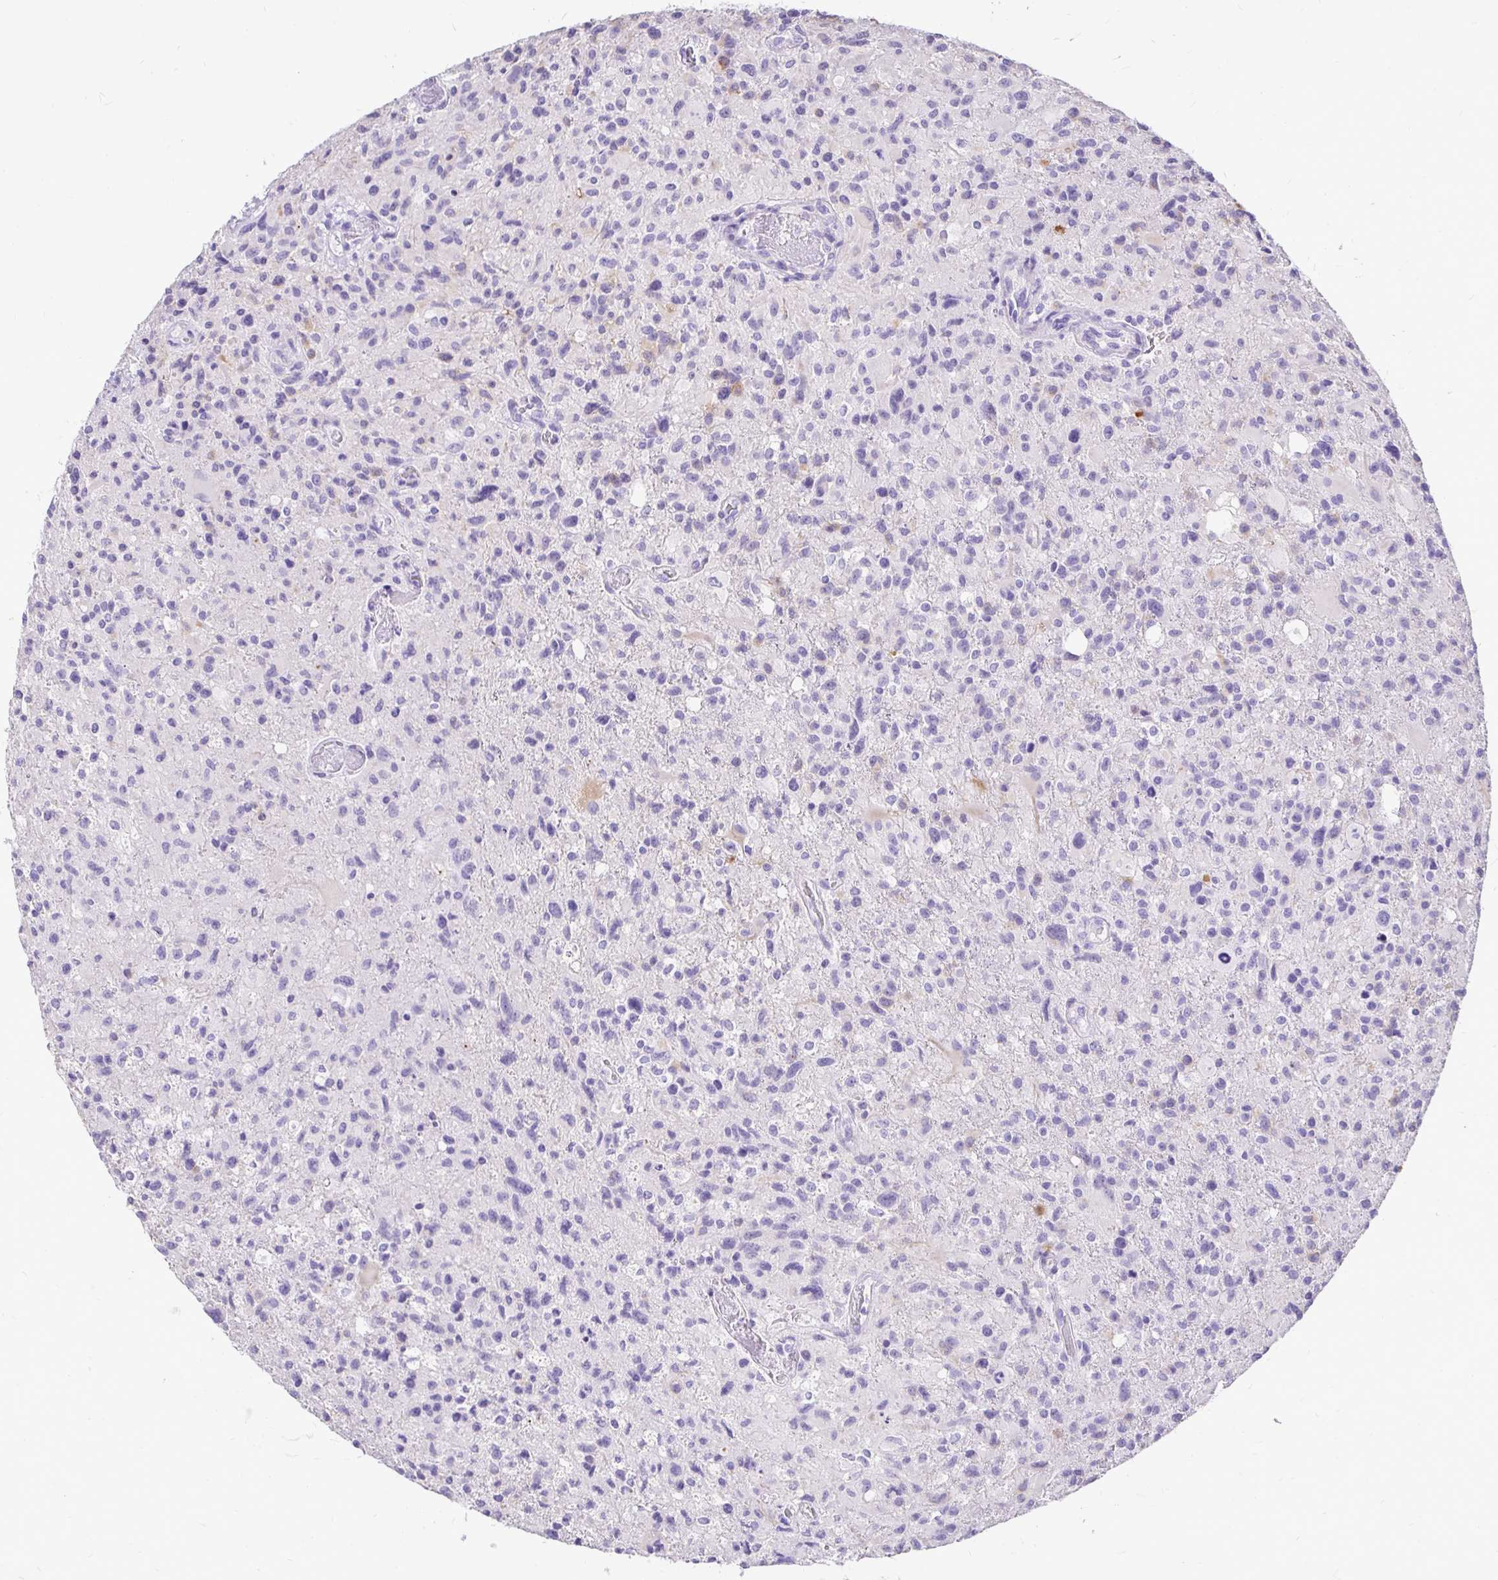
{"staining": {"intensity": "negative", "quantity": "none", "location": "none"}, "tissue": "glioma", "cell_type": "Tumor cells", "image_type": "cancer", "snomed": [{"axis": "morphology", "description": "Glioma, malignant, High grade"}, {"axis": "topography", "description": "Brain"}], "caption": "Glioma was stained to show a protein in brown. There is no significant expression in tumor cells.", "gene": "TAF1D", "patient": {"sex": "male", "age": 63}}